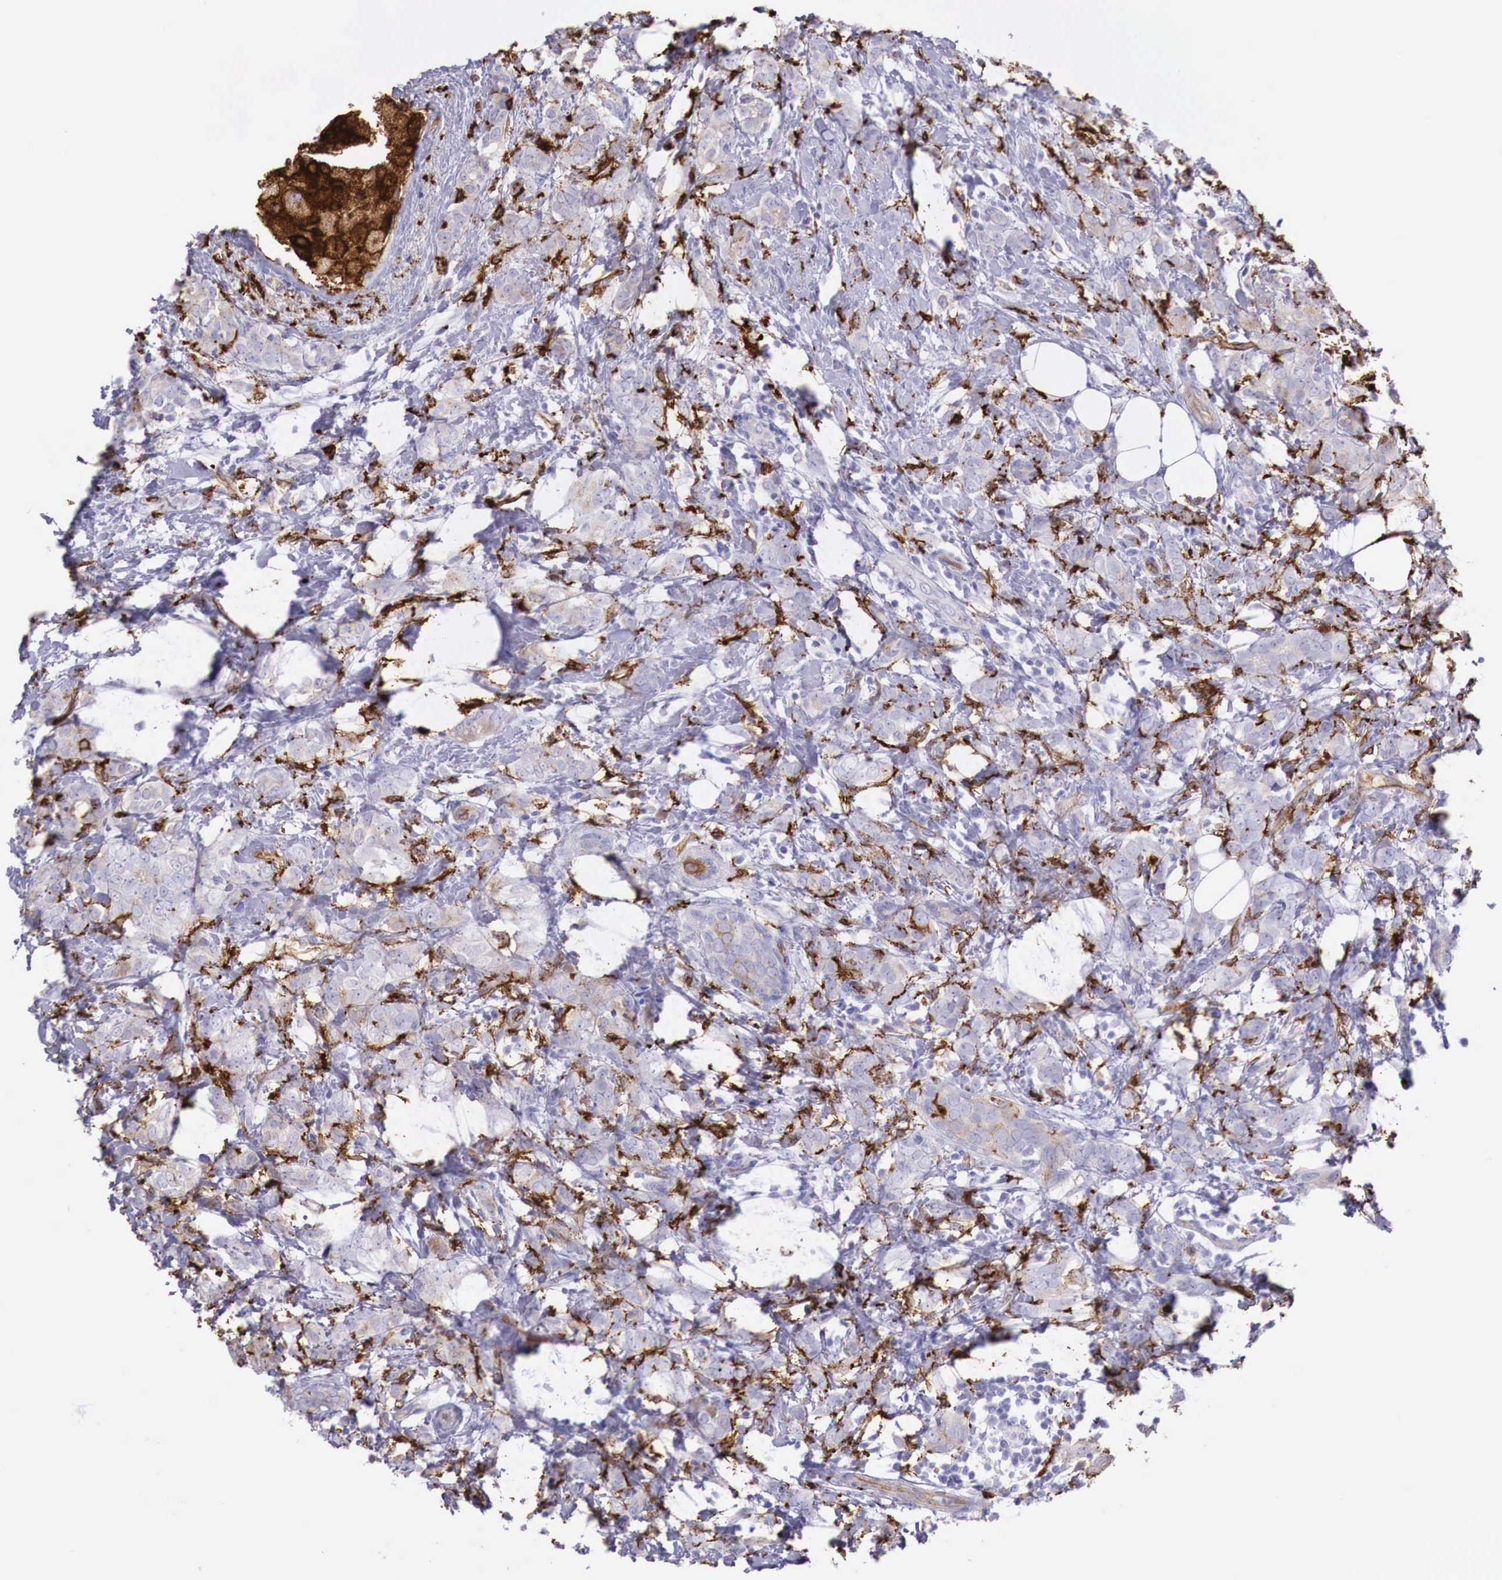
{"staining": {"intensity": "weak", "quantity": "25%-75%", "location": "cytoplasmic/membranous"}, "tissue": "breast cancer", "cell_type": "Tumor cells", "image_type": "cancer", "snomed": [{"axis": "morphology", "description": "Duct carcinoma"}, {"axis": "topography", "description": "Breast"}], "caption": "Breast cancer stained with a brown dye exhibits weak cytoplasmic/membranous positive positivity in approximately 25%-75% of tumor cells.", "gene": "MSR1", "patient": {"sex": "female", "age": 53}}